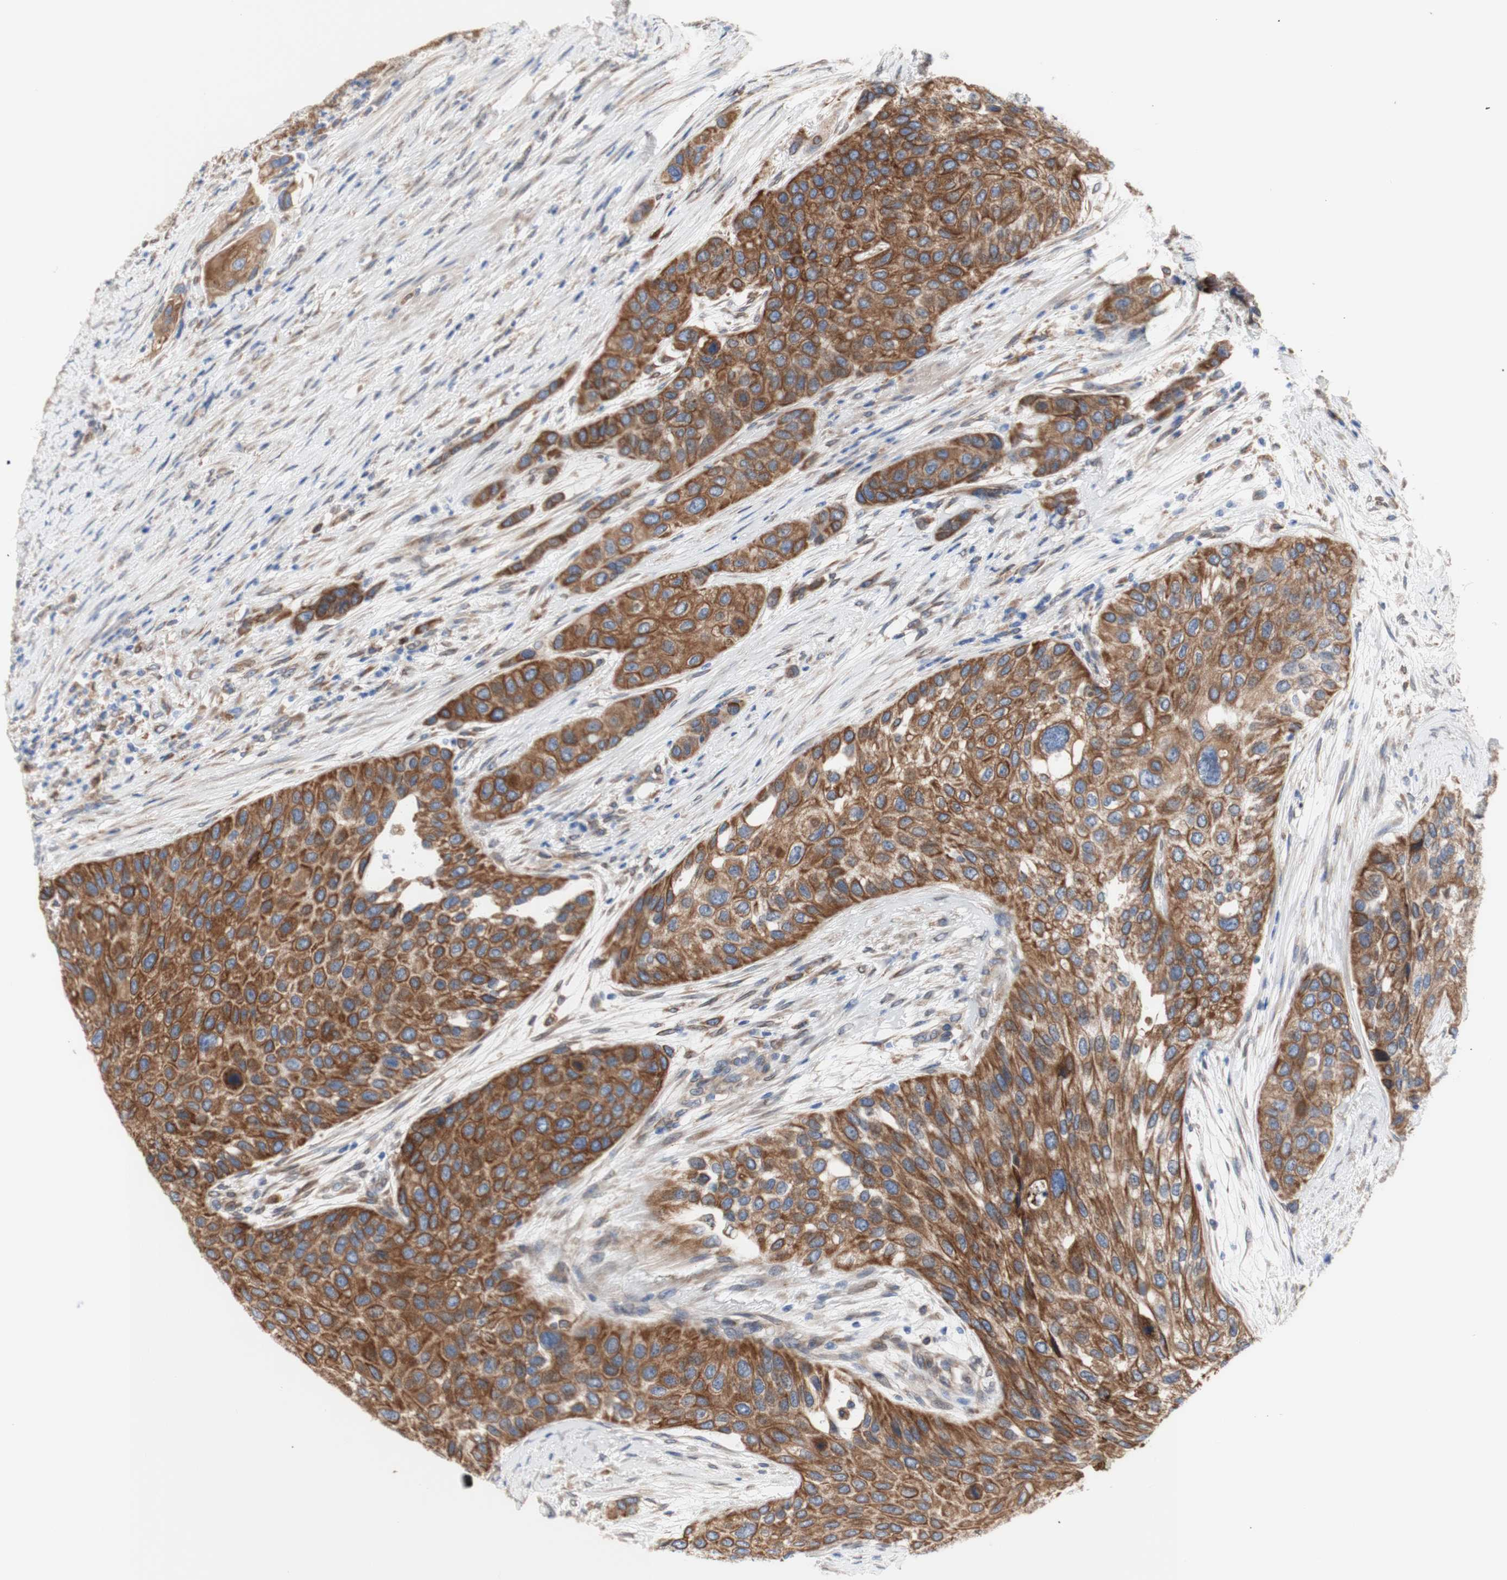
{"staining": {"intensity": "strong", "quantity": ">75%", "location": "cytoplasmic/membranous"}, "tissue": "urothelial cancer", "cell_type": "Tumor cells", "image_type": "cancer", "snomed": [{"axis": "morphology", "description": "Urothelial carcinoma, High grade"}, {"axis": "topography", "description": "Urinary bladder"}], "caption": "High-magnification brightfield microscopy of urothelial carcinoma (high-grade) stained with DAB (3,3'-diaminobenzidine) (brown) and counterstained with hematoxylin (blue). tumor cells exhibit strong cytoplasmic/membranous expression is seen in approximately>75% of cells.", "gene": "ERLIN1", "patient": {"sex": "female", "age": 56}}